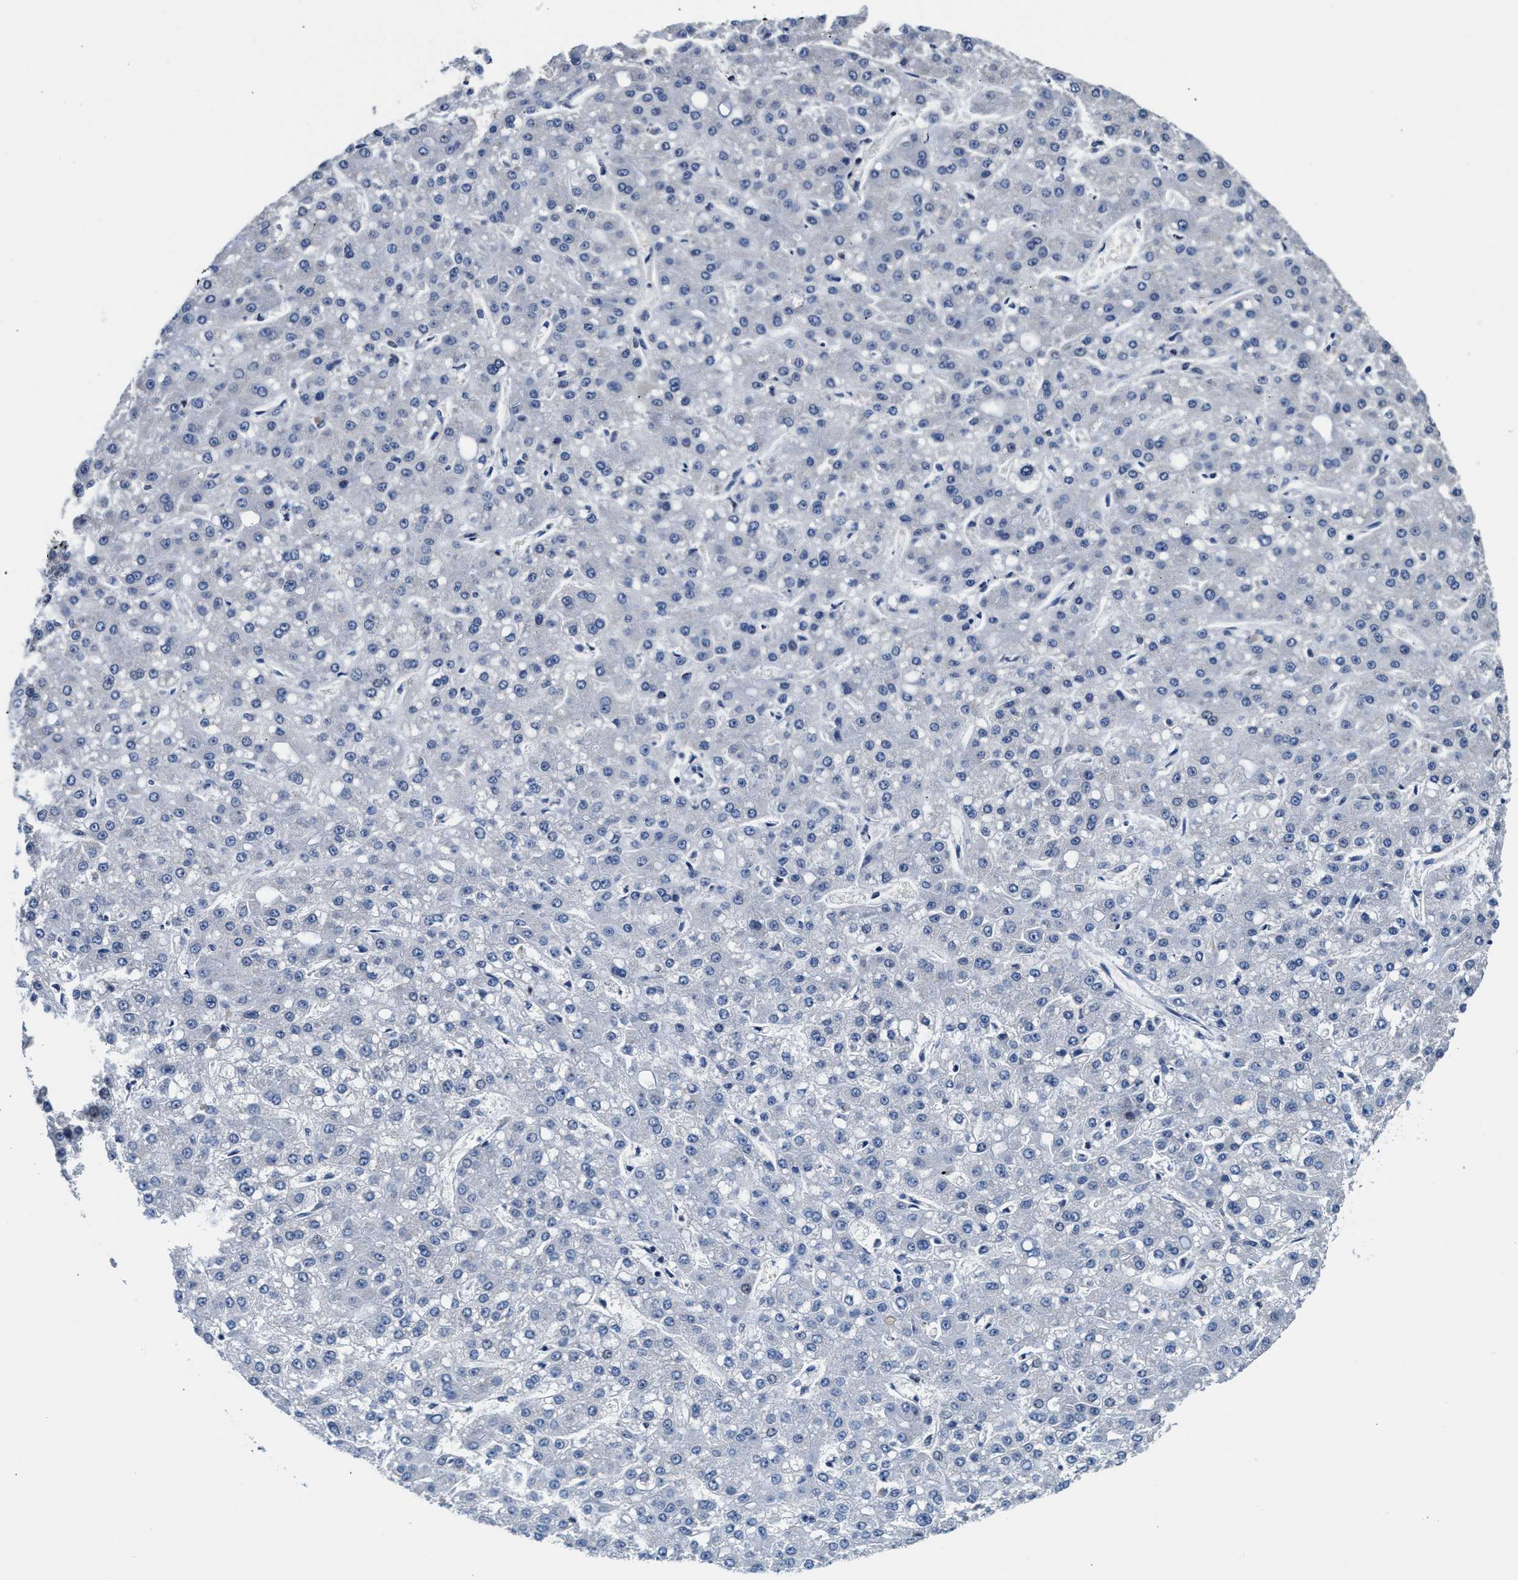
{"staining": {"intensity": "negative", "quantity": "none", "location": "none"}, "tissue": "liver cancer", "cell_type": "Tumor cells", "image_type": "cancer", "snomed": [{"axis": "morphology", "description": "Carcinoma, Hepatocellular, NOS"}, {"axis": "topography", "description": "Liver"}], "caption": "Liver cancer was stained to show a protein in brown. There is no significant positivity in tumor cells.", "gene": "MYH3", "patient": {"sex": "male", "age": 67}}